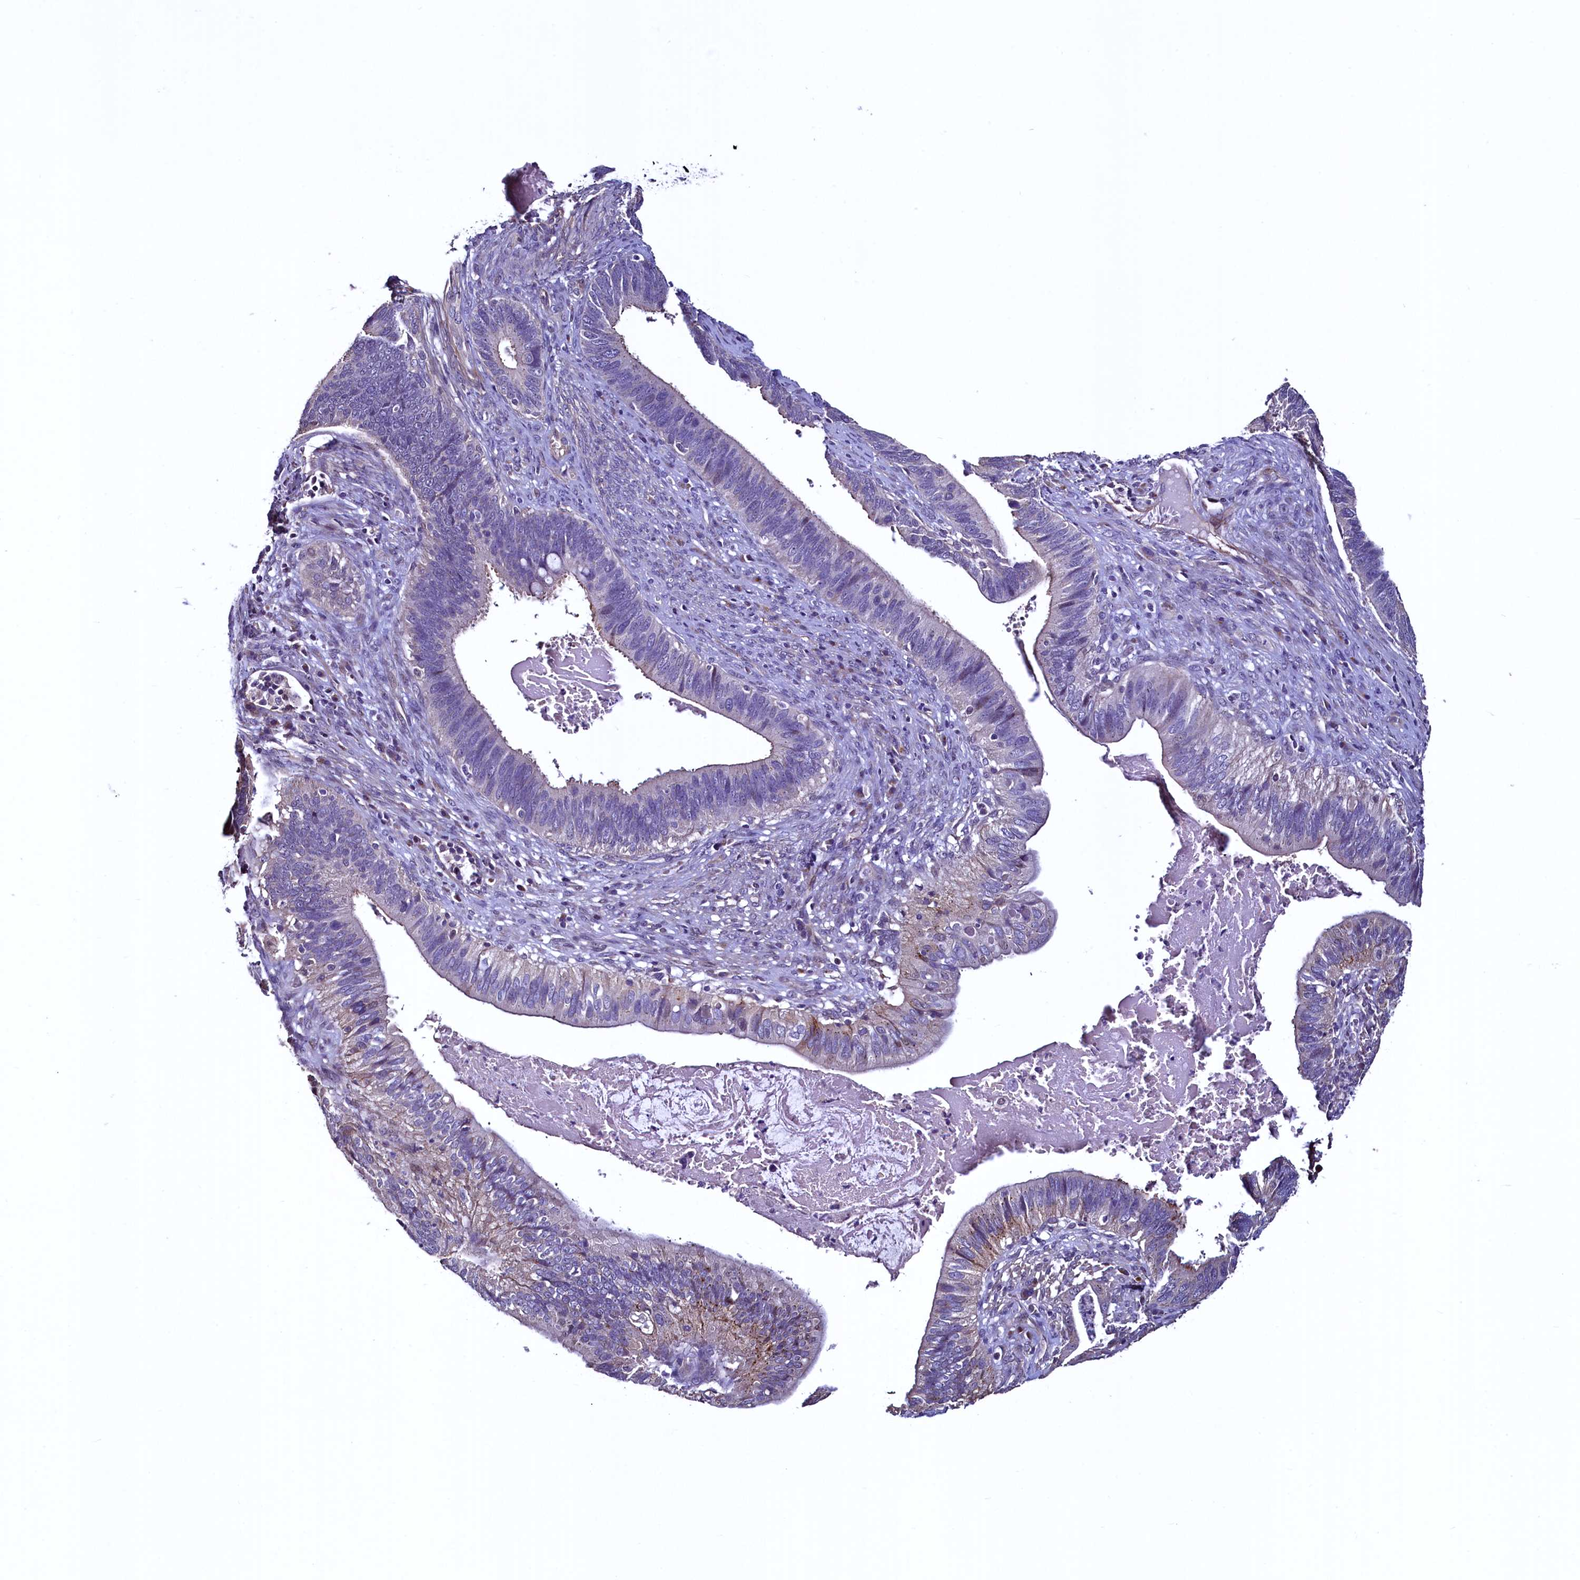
{"staining": {"intensity": "weak", "quantity": "<25%", "location": "cytoplasmic/membranous"}, "tissue": "cervical cancer", "cell_type": "Tumor cells", "image_type": "cancer", "snomed": [{"axis": "morphology", "description": "Adenocarcinoma, NOS"}, {"axis": "topography", "description": "Cervix"}], "caption": "Cervical adenocarcinoma stained for a protein using immunohistochemistry exhibits no positivity tumor cells.", "gene": "PALM", "patient": {"sex": "female", "age": 42}}